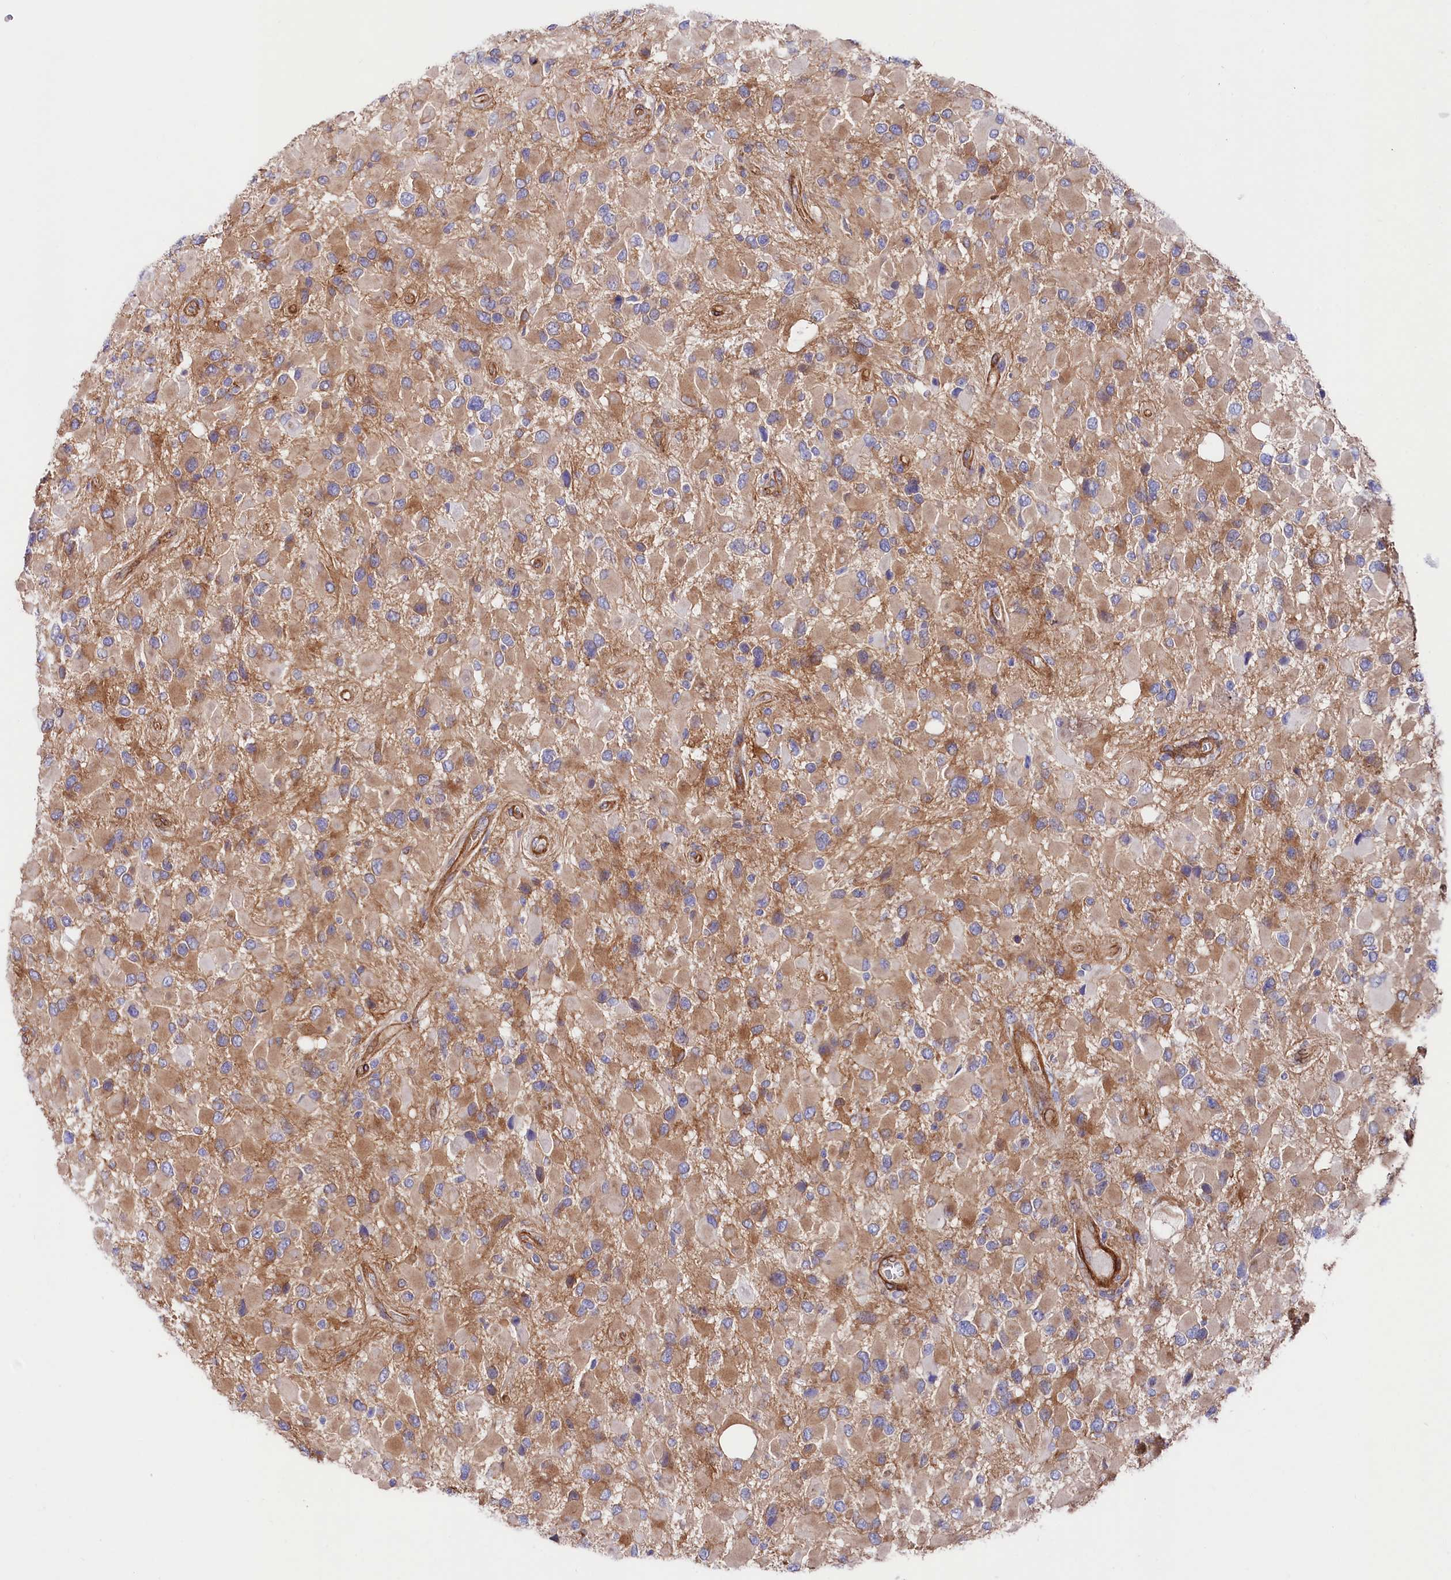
{"staining": {"intensity": "moderate", "quantity": "25%-75%", "location": "cytoplasmic/membranous"}, "tissue": "glioma", "cell_type": "Tumor cells", "image_type": "cancer", "snomed": [{"axis": "morphology", "description": "Glioma, malignant, High grade"}, {"axis": "topography", "description": "Brain"}], "caption": "The image displays a brown stain indicating the presence of a protein in the cytoplasmic/membranous of tumor cells in malignant glioma (high-grade).", "gene": "TNKS1BP1", "patient": {"sex": "male", "age": 53}}